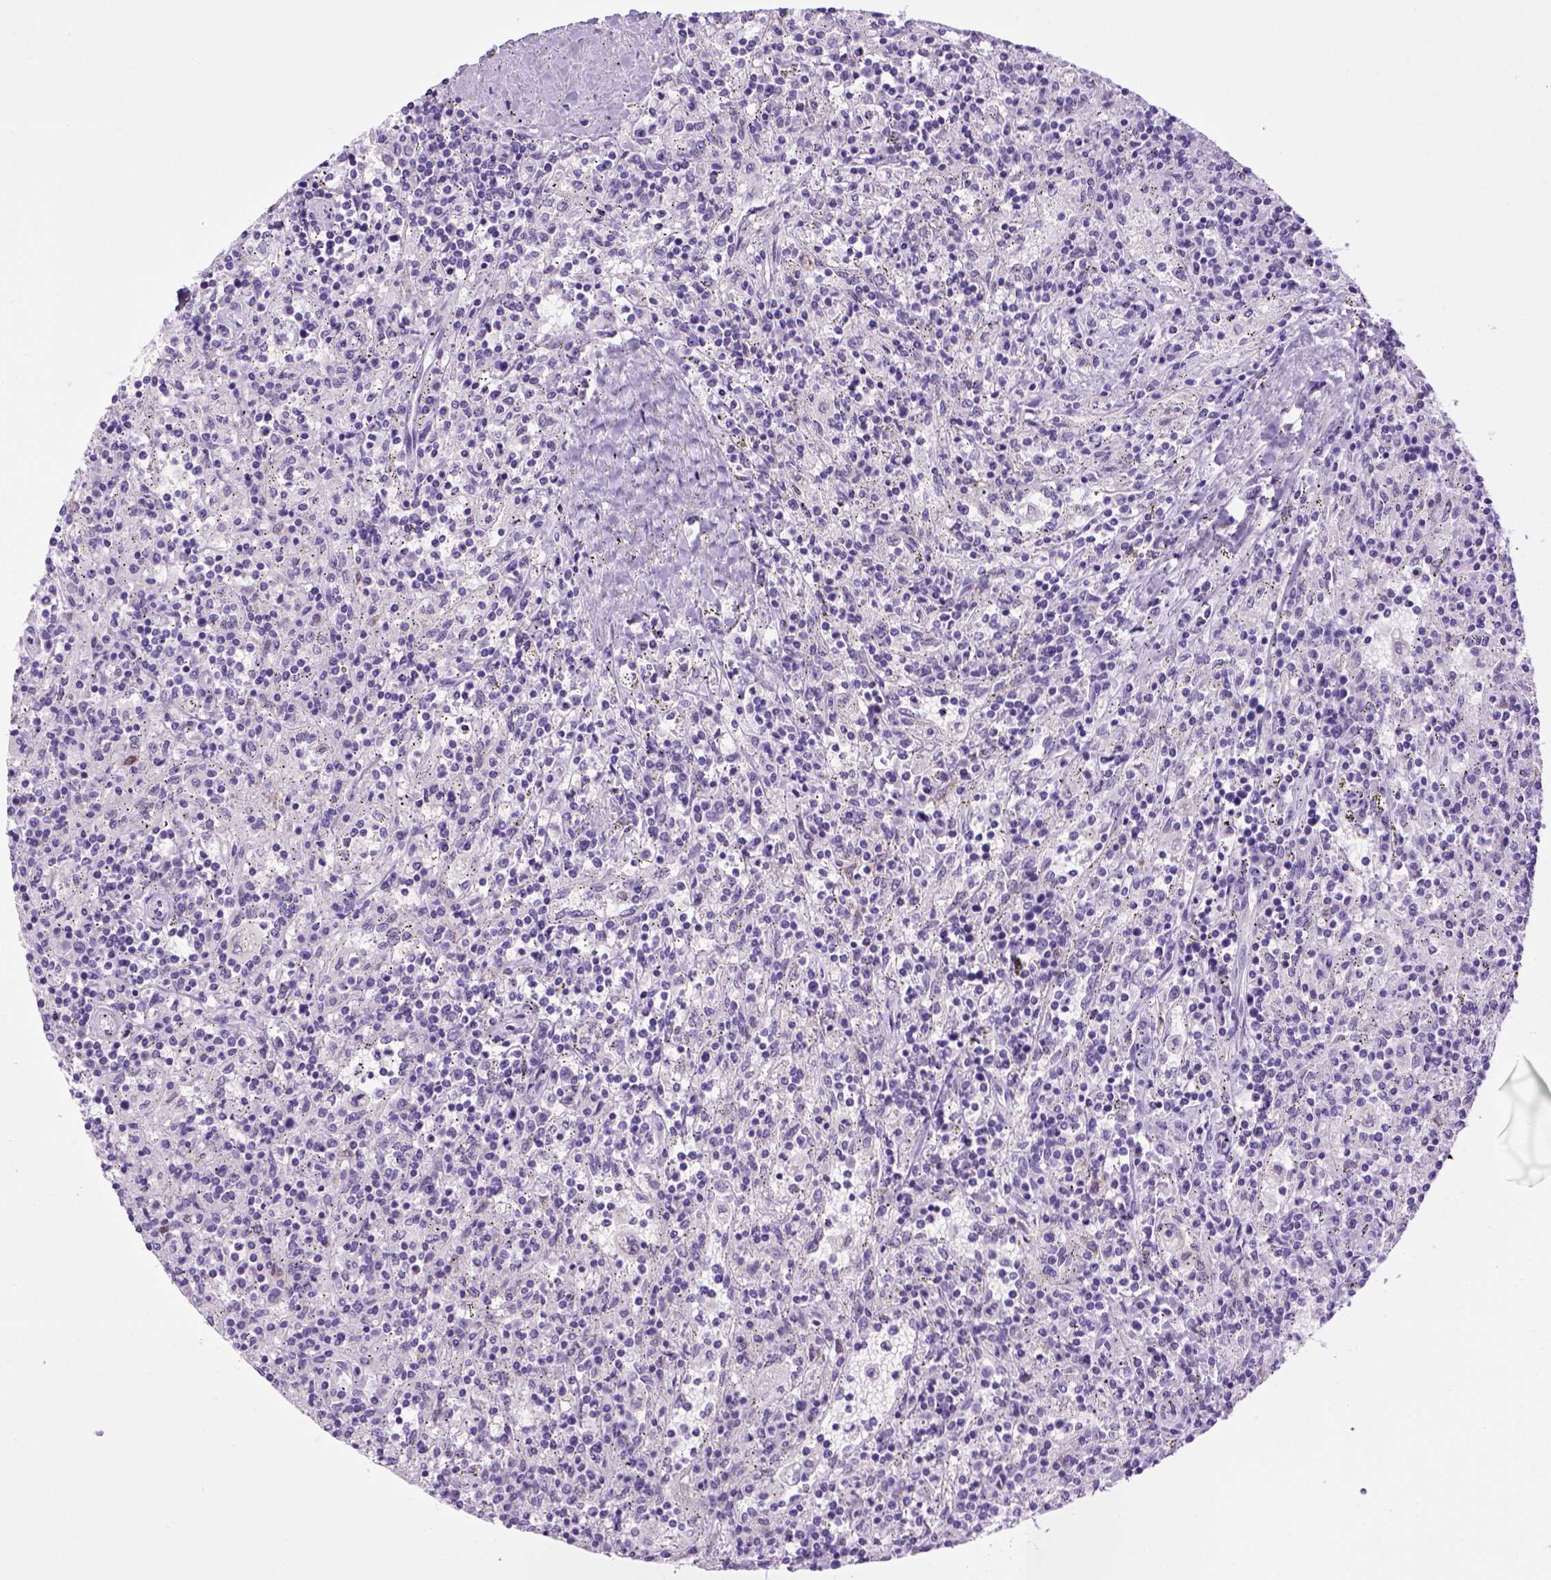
{"staining": {"intensity": "negative", "quantity": "none", "location": "none"}, "tissue": "lymphoma", "cell_type": "Tumor cells", "image_type": "cancer", "snomed": [{"axis": "morphology", "description": "Malignant lymphoma, non-Hodgkin's type, Low grade"}, {"axis": "topography", "description": "Spleen"}], "caption": "Tumor cells show no significant protein staining in malignant lymphoma, non-Hodgkin's type (low-grade).", "gene": "SGCG", "patient": {"sex": "male", "age": 62}}